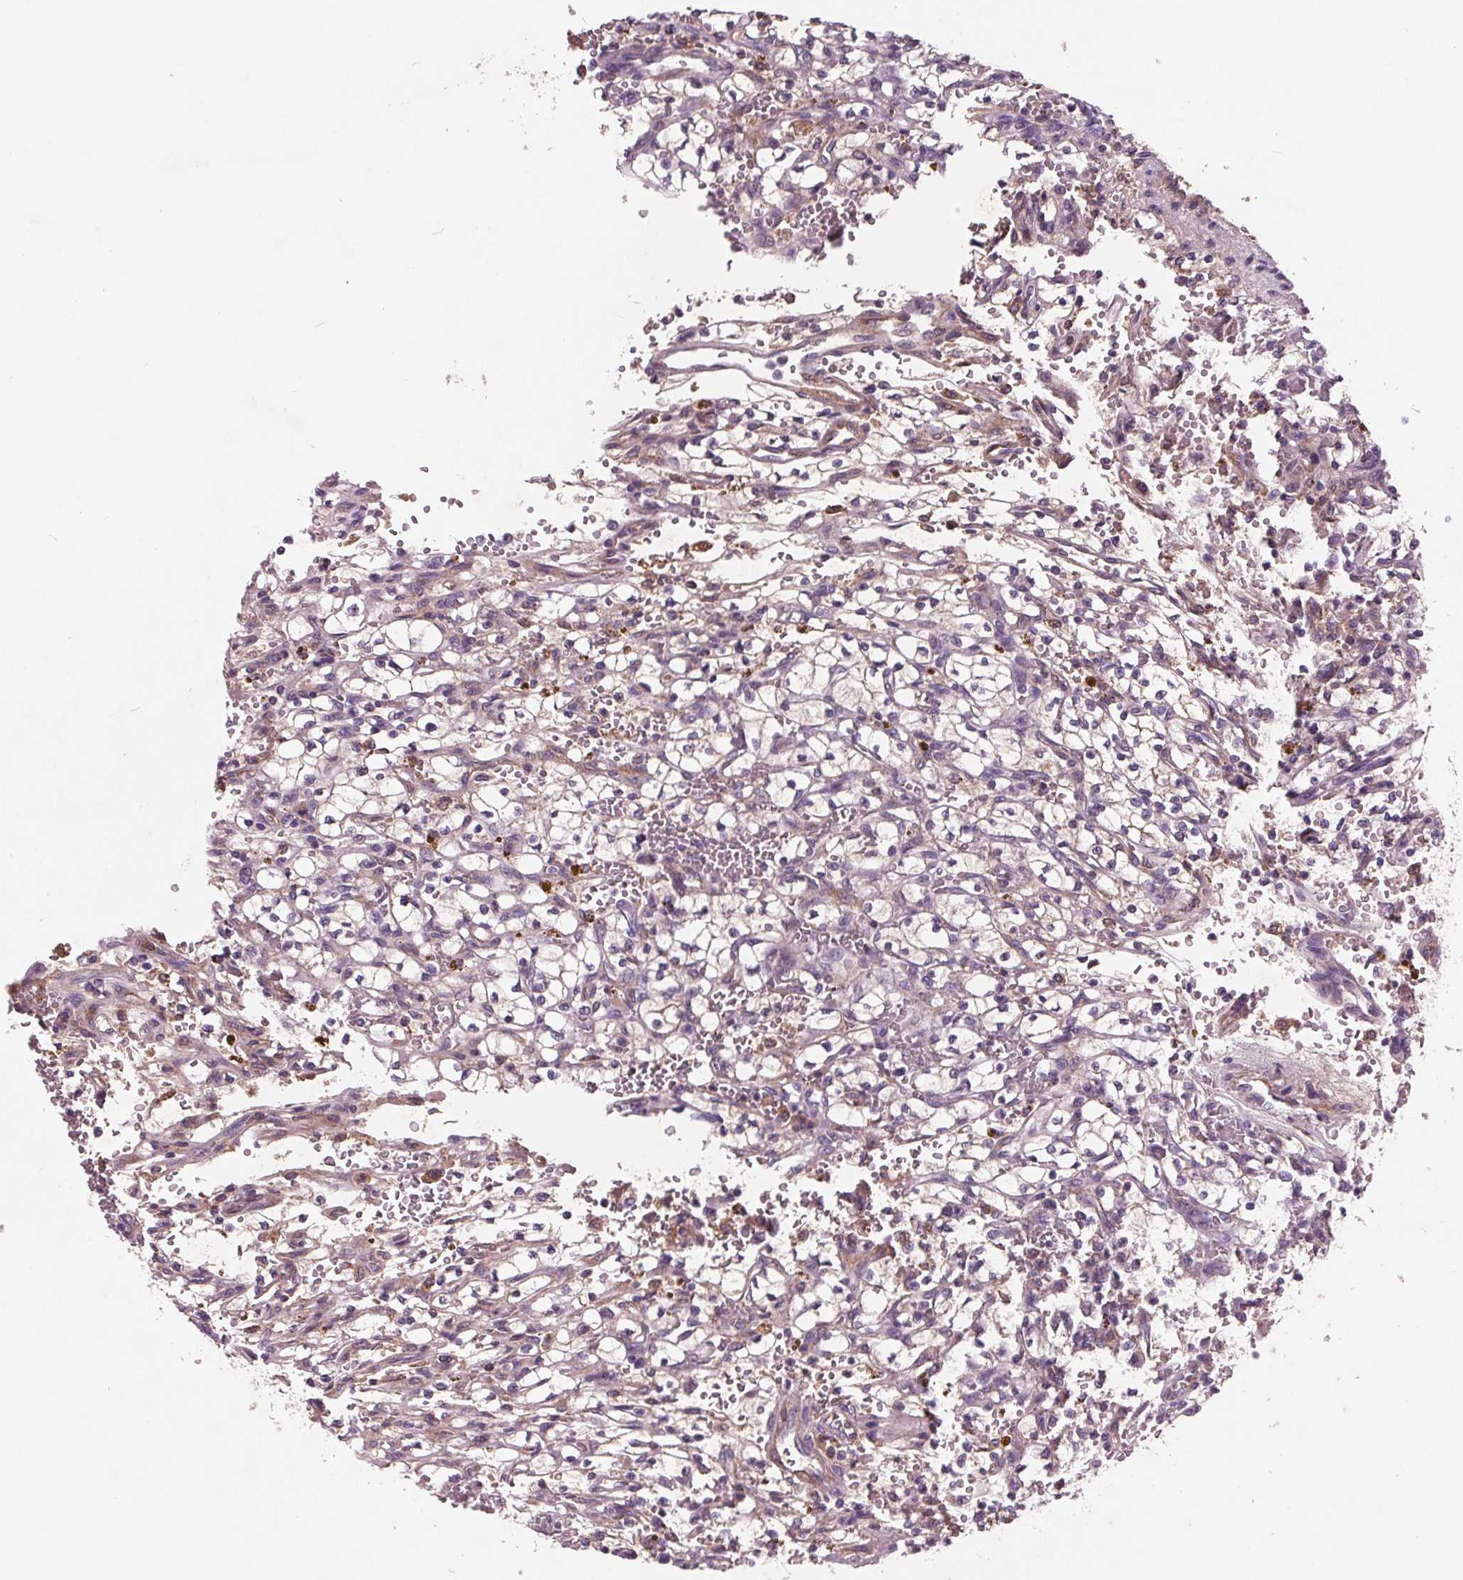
{"staining": {"intensity": "negative", "quantity": "none", "location": "none"}, "tissue": "renal cancer", "cell_type": "Tumor cells", "image_type": "cancer", "snomed": [{"axis": "morphology", "description": "Adenocarcinoma, NOS"}, {"axis": "topography", "description": "Kidney"}], "caption": "The IHC histopathology image has no significant positivity in tumor cells of adenocarcinoma (renal) tissue. The staining was performed using DAB (3,3'-diaminobenzidine) to visualize the protein expression in brown, while the nuclei were stained in blue with hematoxylin (Magnification: 20x).", "gene": "C6", "patient": {"sex": "female", "age": 64}}